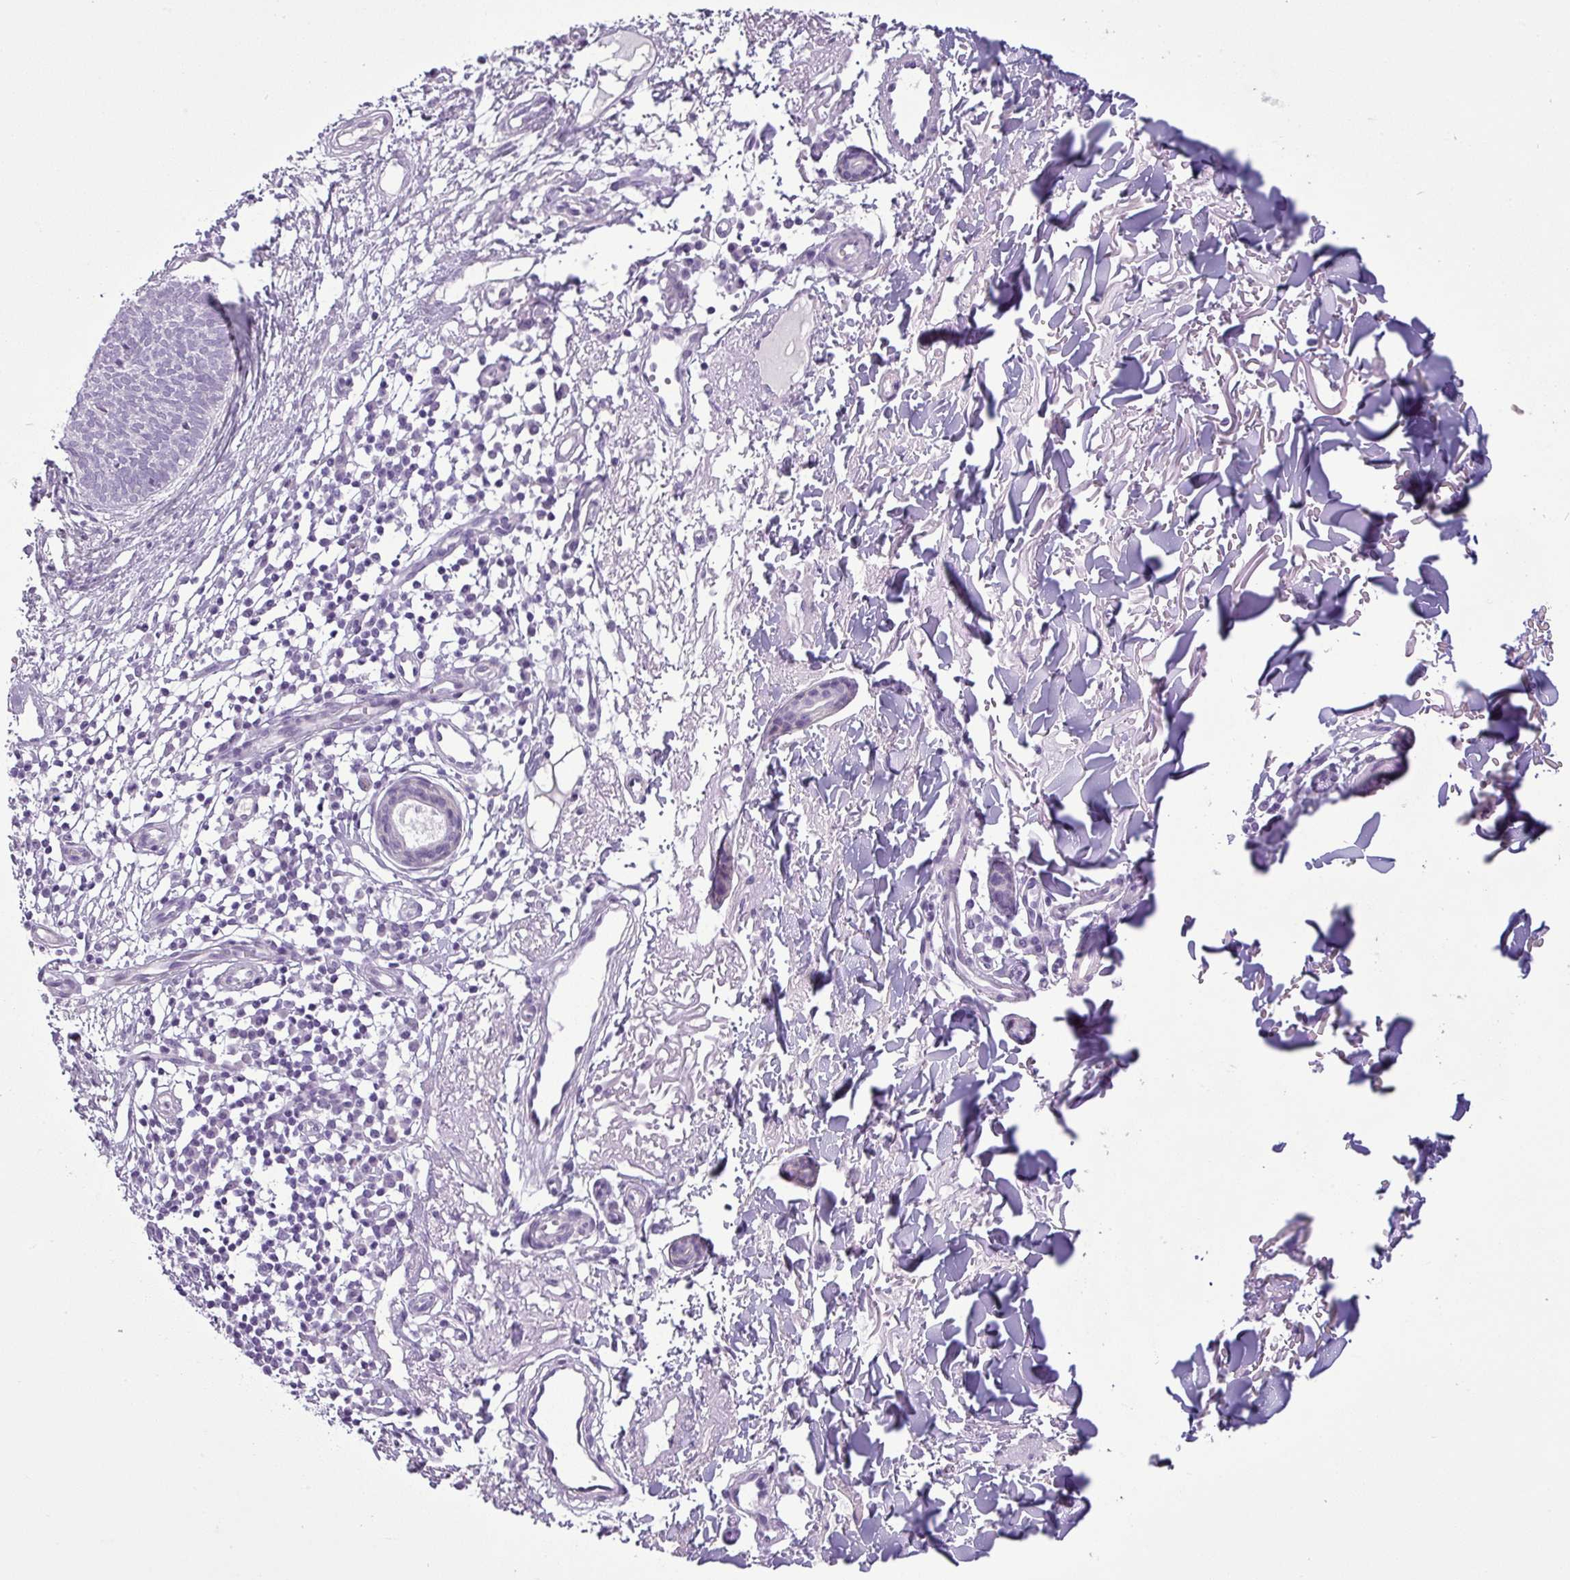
{"staining": {"intensity": "negative", "quantity": "none", "location": "none"}, "tissue": "skin cancer", "cell_type": "Tumor cells", "image_type": "cancer", "snomed": [{"axis": "morphology", "description": "Basal cell carcinoma"}, {"axis": "topography", "description": "Skin"}], "caption": "Human skin cancer (basal cell carcinoma) stained for a protein using immunohistochemistry exhibits no staining in tumor cells.", "gene": "CDH16", "patient": {"sex": "male", "age": 84}}